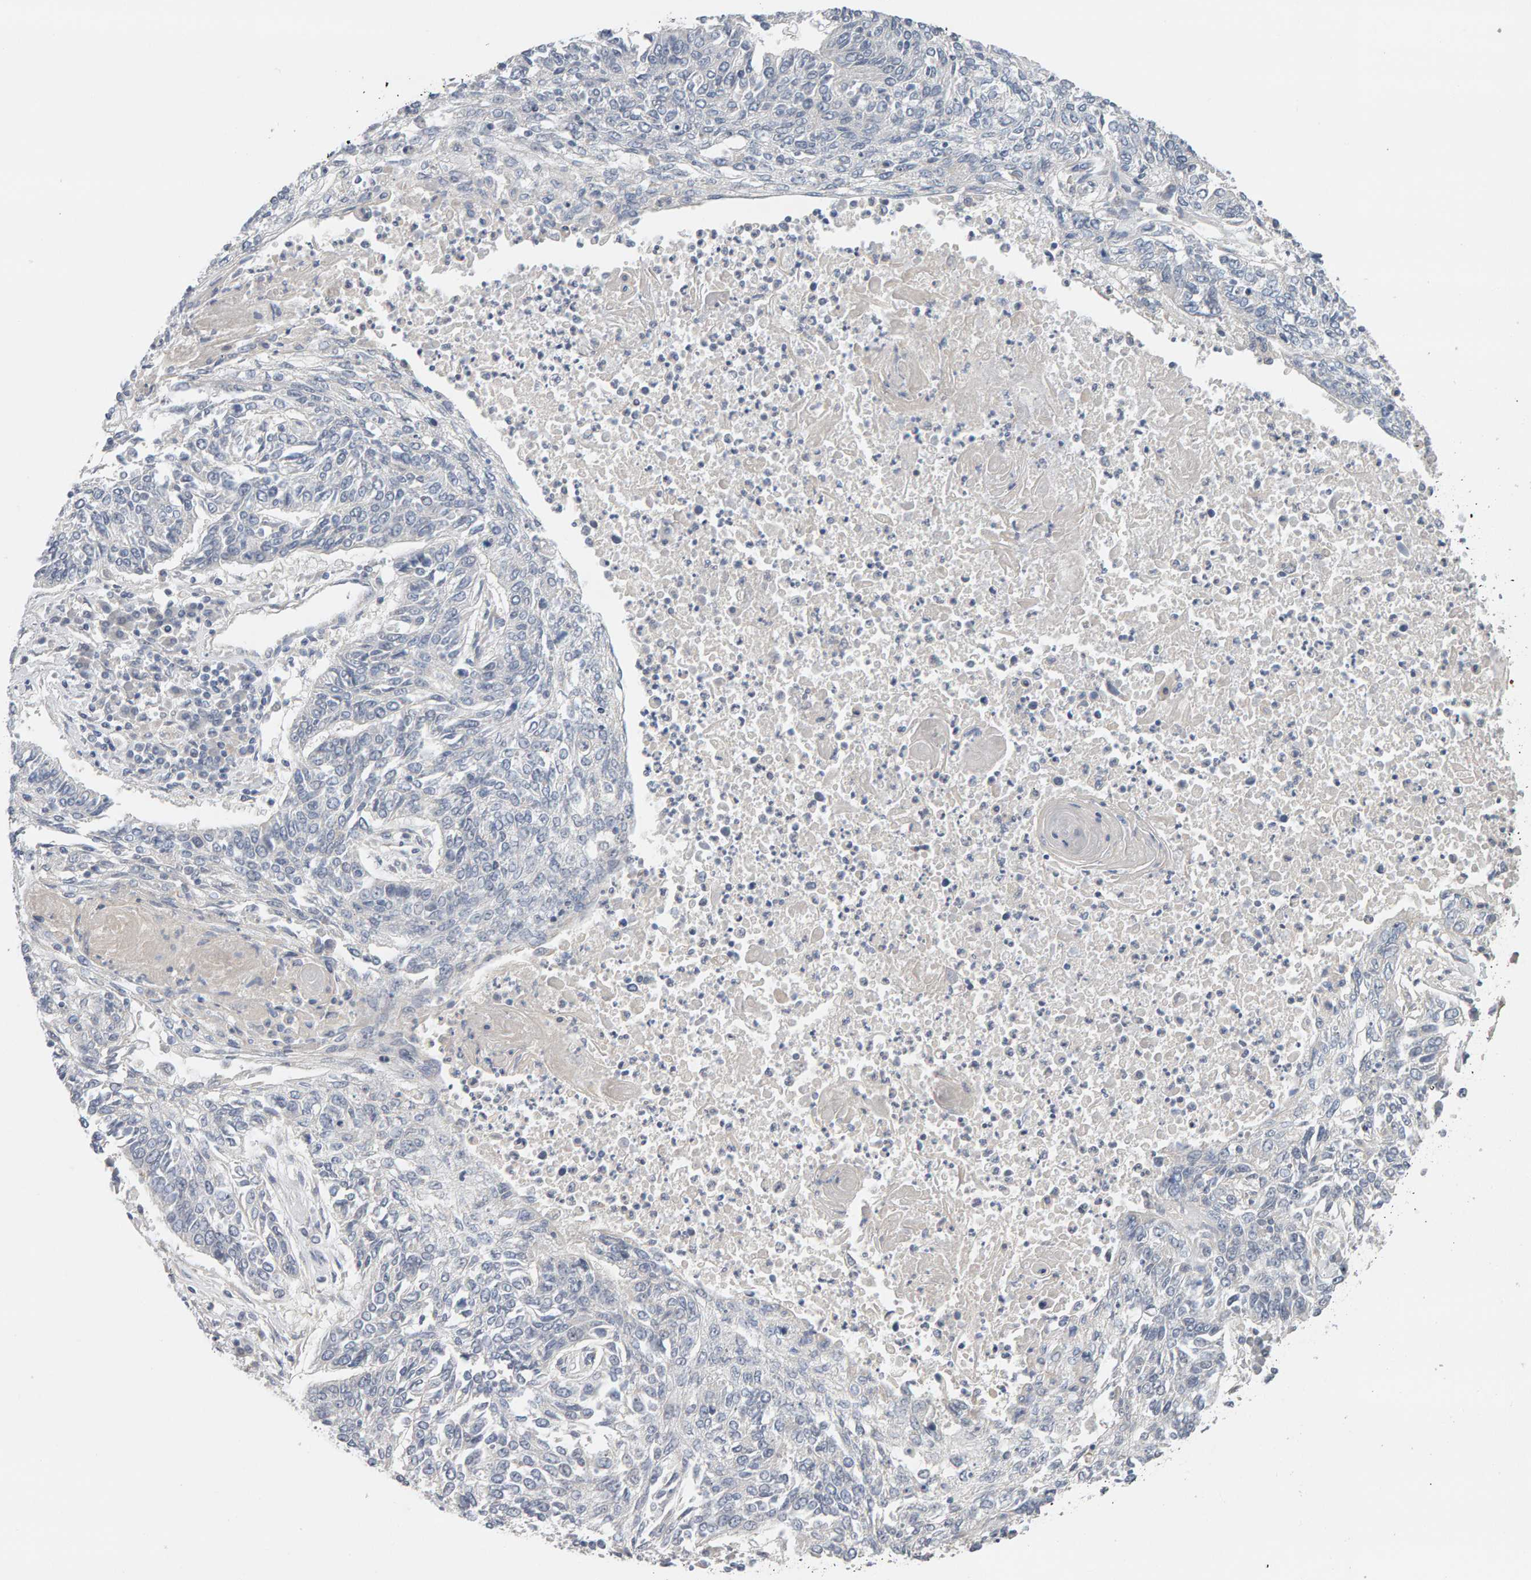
{"staining": {"intensity": "negative", "quantity": "none", "location": "none"}, "tissue": "lung cancer", "cell_type": "Tumor cells", "image_type": "cancer", "snomed": [{"axis": "morphology", "description": "Normal tissue, NOS"}, {"axis": "morphology", "description": "Squamous cell carcinoma, NOS"}, {"axis": "topography", "description": "Cartilage tissue"}, {"axis": "topography", "description": "Bronchus"}, {"axis": "topography", "description": "Lung"}], "caption": "An immunohistochemistry (IHC) micrograph of squamous cell carcinoma (lung) is shown. There is no staining in tumor cells of squamous cell carcinoma (lung).", "gene": "GFUS", "patient": {"sex": "female", "age": 49}}